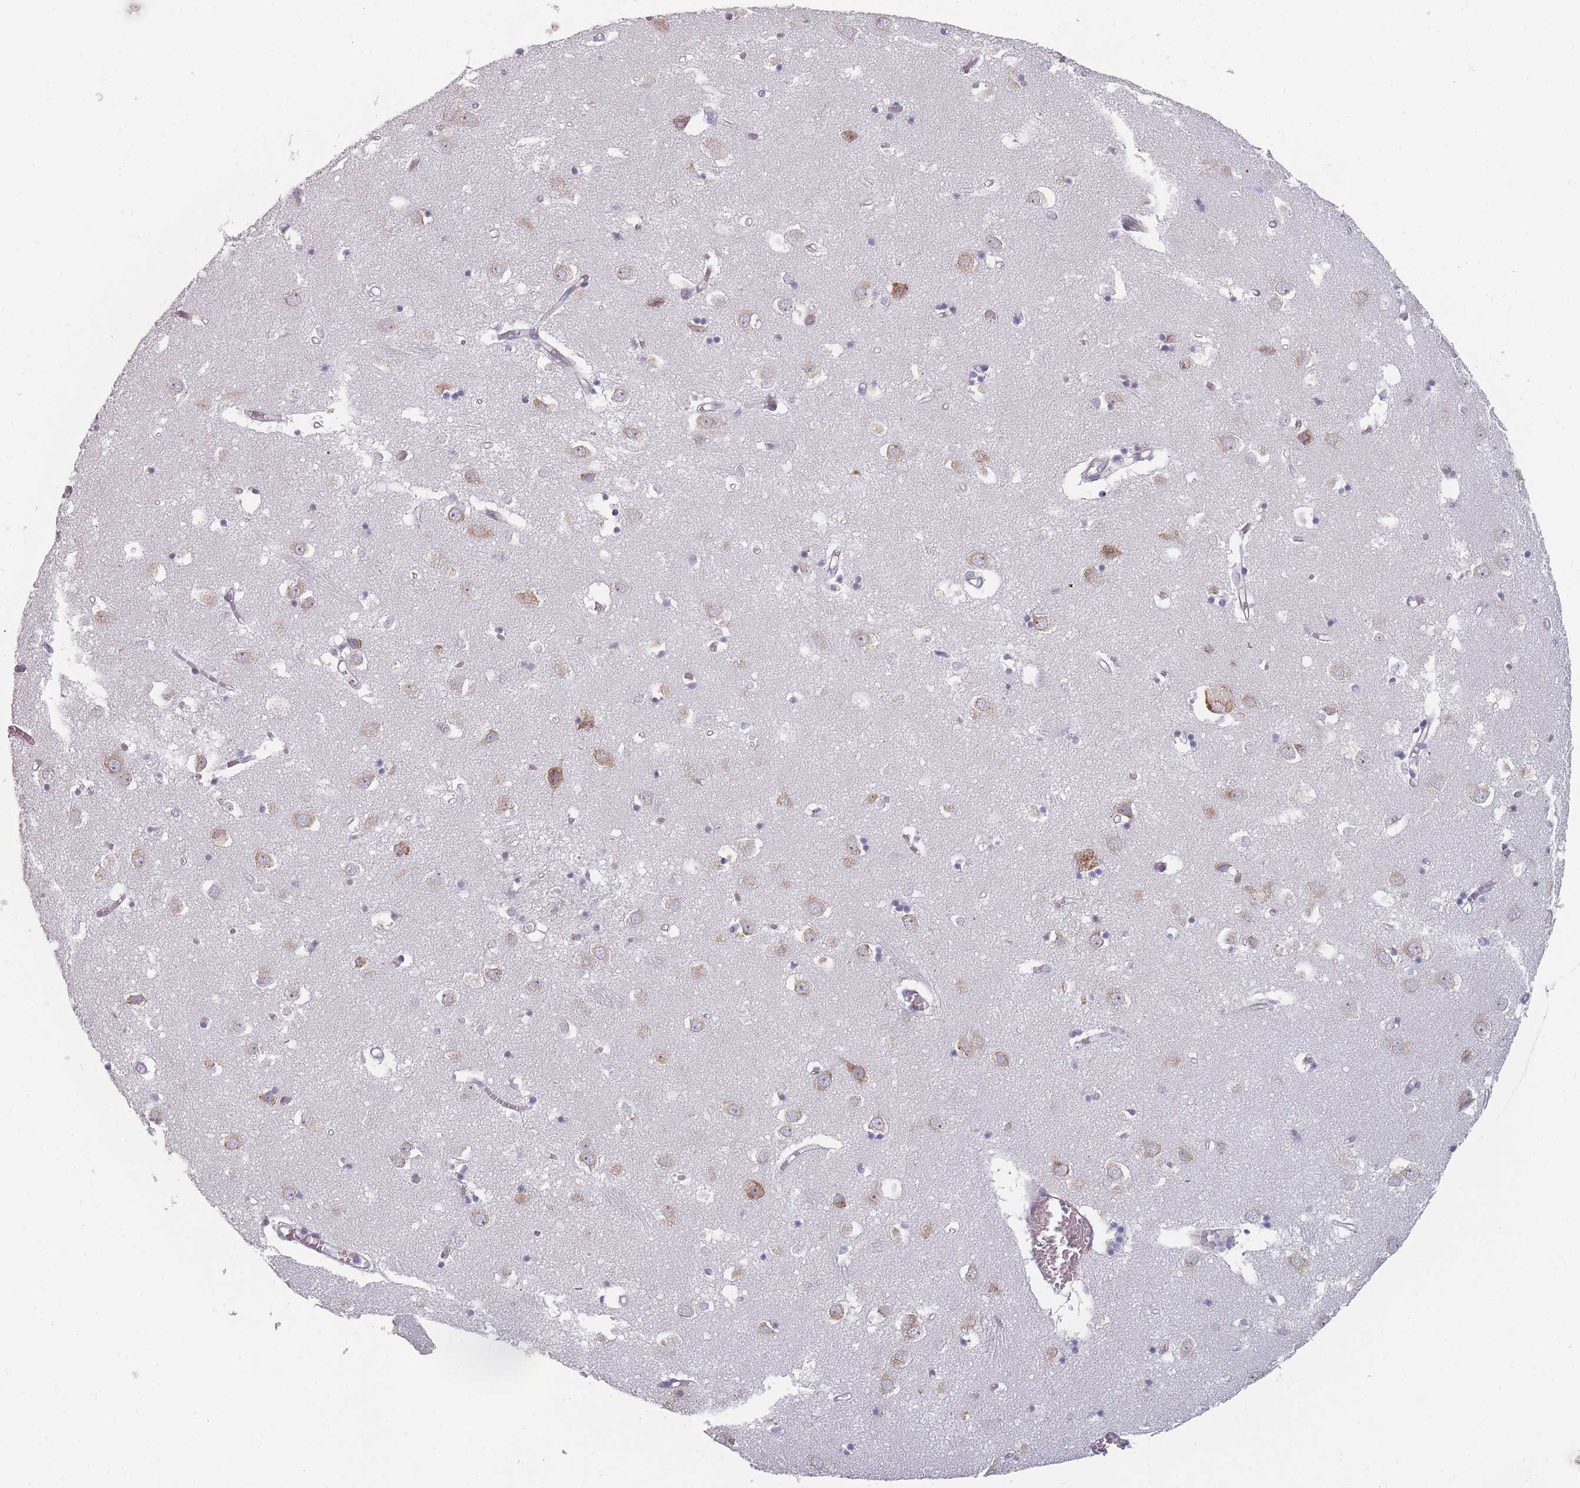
{"staining": {"intensity": "negative", "quantity": "none", "location": "none"}, "tissue": "caudate", "cell_type": "Glial cells", "image_type": "normal", "snomed": [{"axis": "morphology", "description": "Normal tissue, NOS"}, {"axis": "topography", "description": "Lateral ventricle wall"}], "caption": "This is an immunohistochemistry image of normal human caudate. There is no staining in glial cells.", "gene": "CACNG5", "patient": {"sex": "male", "age": 70}}